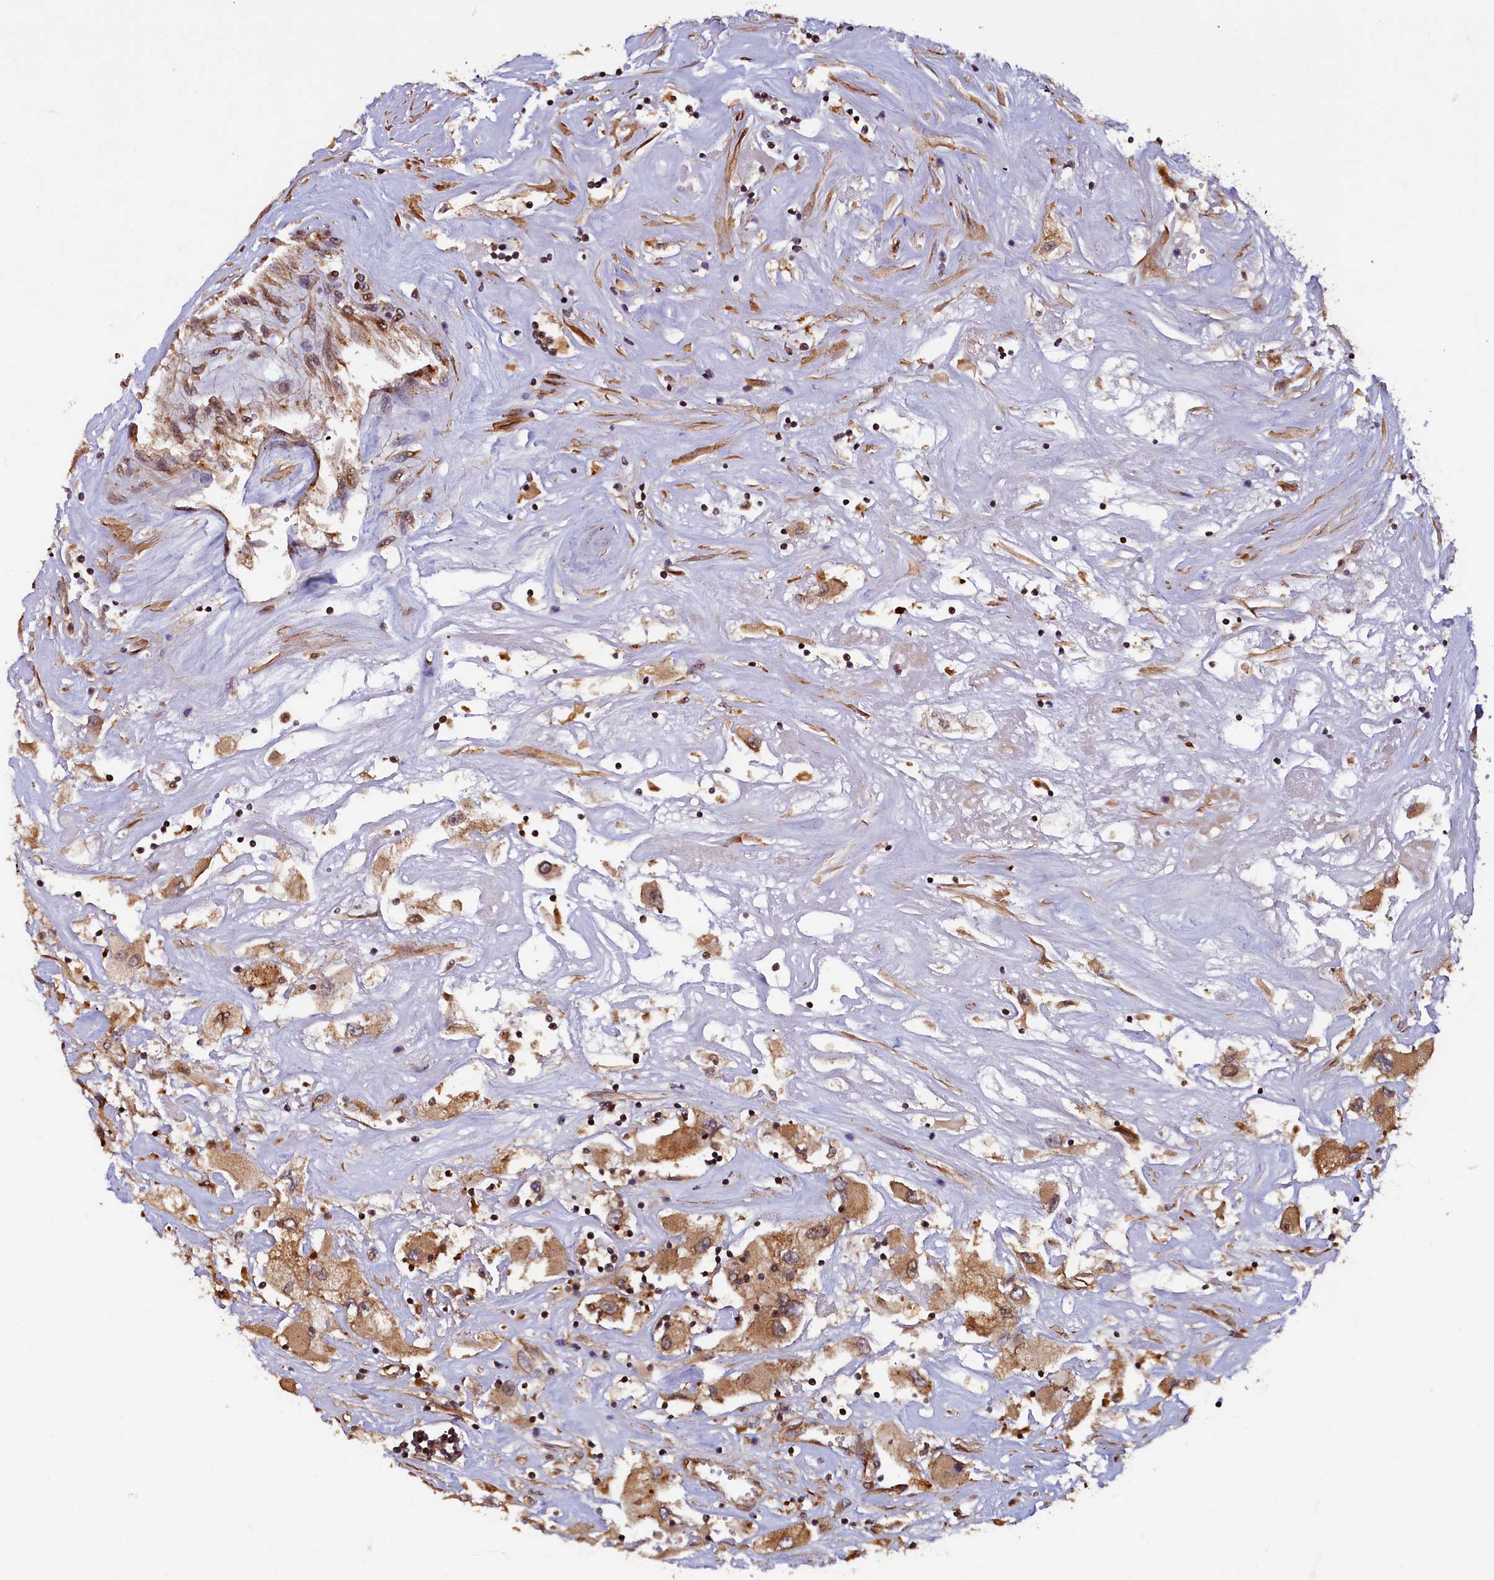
{"staining": {"intensity": "moderate", "quantity": ">75%", "location": "cytoplasmic/membranous"}, "tissue": "renal cancer", "cell_type": "Tumor cells", "image_type": "cancer", "snomed": [{"axis": "morphology", "description": "Adenocarcinoma, NOS"}, {"axis": "topography", "description": "Kidney"}], "caption": "Moderate cytoplasmic/membranous positivity for a protein is appreciated in approximately >75% of tumor cells of renal adenocarcinoma using immunohistochemistry.", "gene": "TMEM181", "patient": {"sex": "female", "age": 52}}